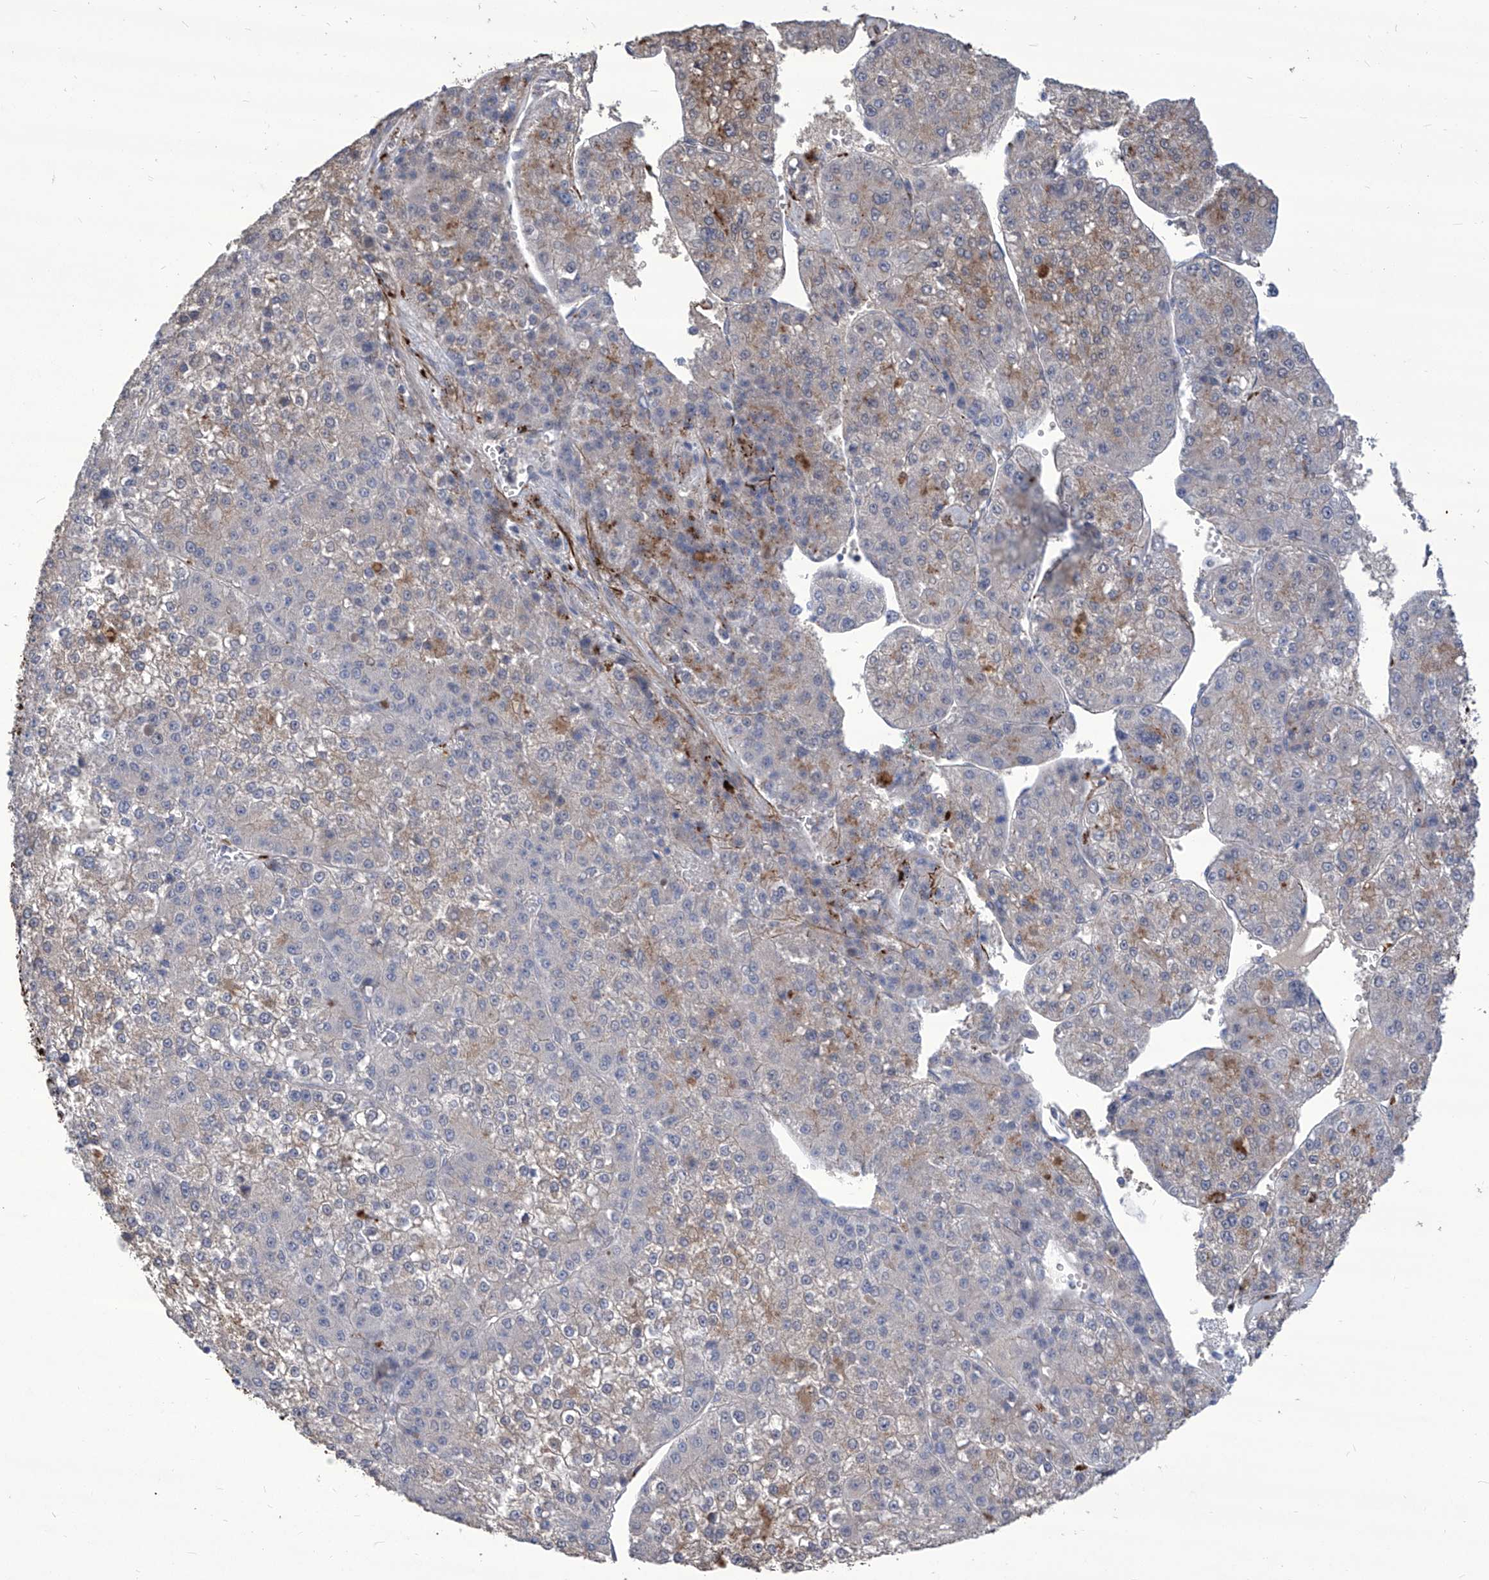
{"staining": {"intensity": "weak", "quantity": "<25%", "location": "cytoplasmic/membranous"}, "tissue": "liver cancer", "cell_type": "Tumor cells", "image_type": "cancer", "snomed": [{"axis": "morphology", "description": "Carcinoma, Hepatocellular, NOS"}, {"axis": "topography", "description": "Liver"}], "caption": "This photomicrograph is of liver hepatocellular carcinoma stained with IHC to label a protein in brown with the nuclei are counter-stained blue. There is no positivity in tumor cells.", "gene": "TXNIP", "patient": {"sex": "female", "age": 73}}